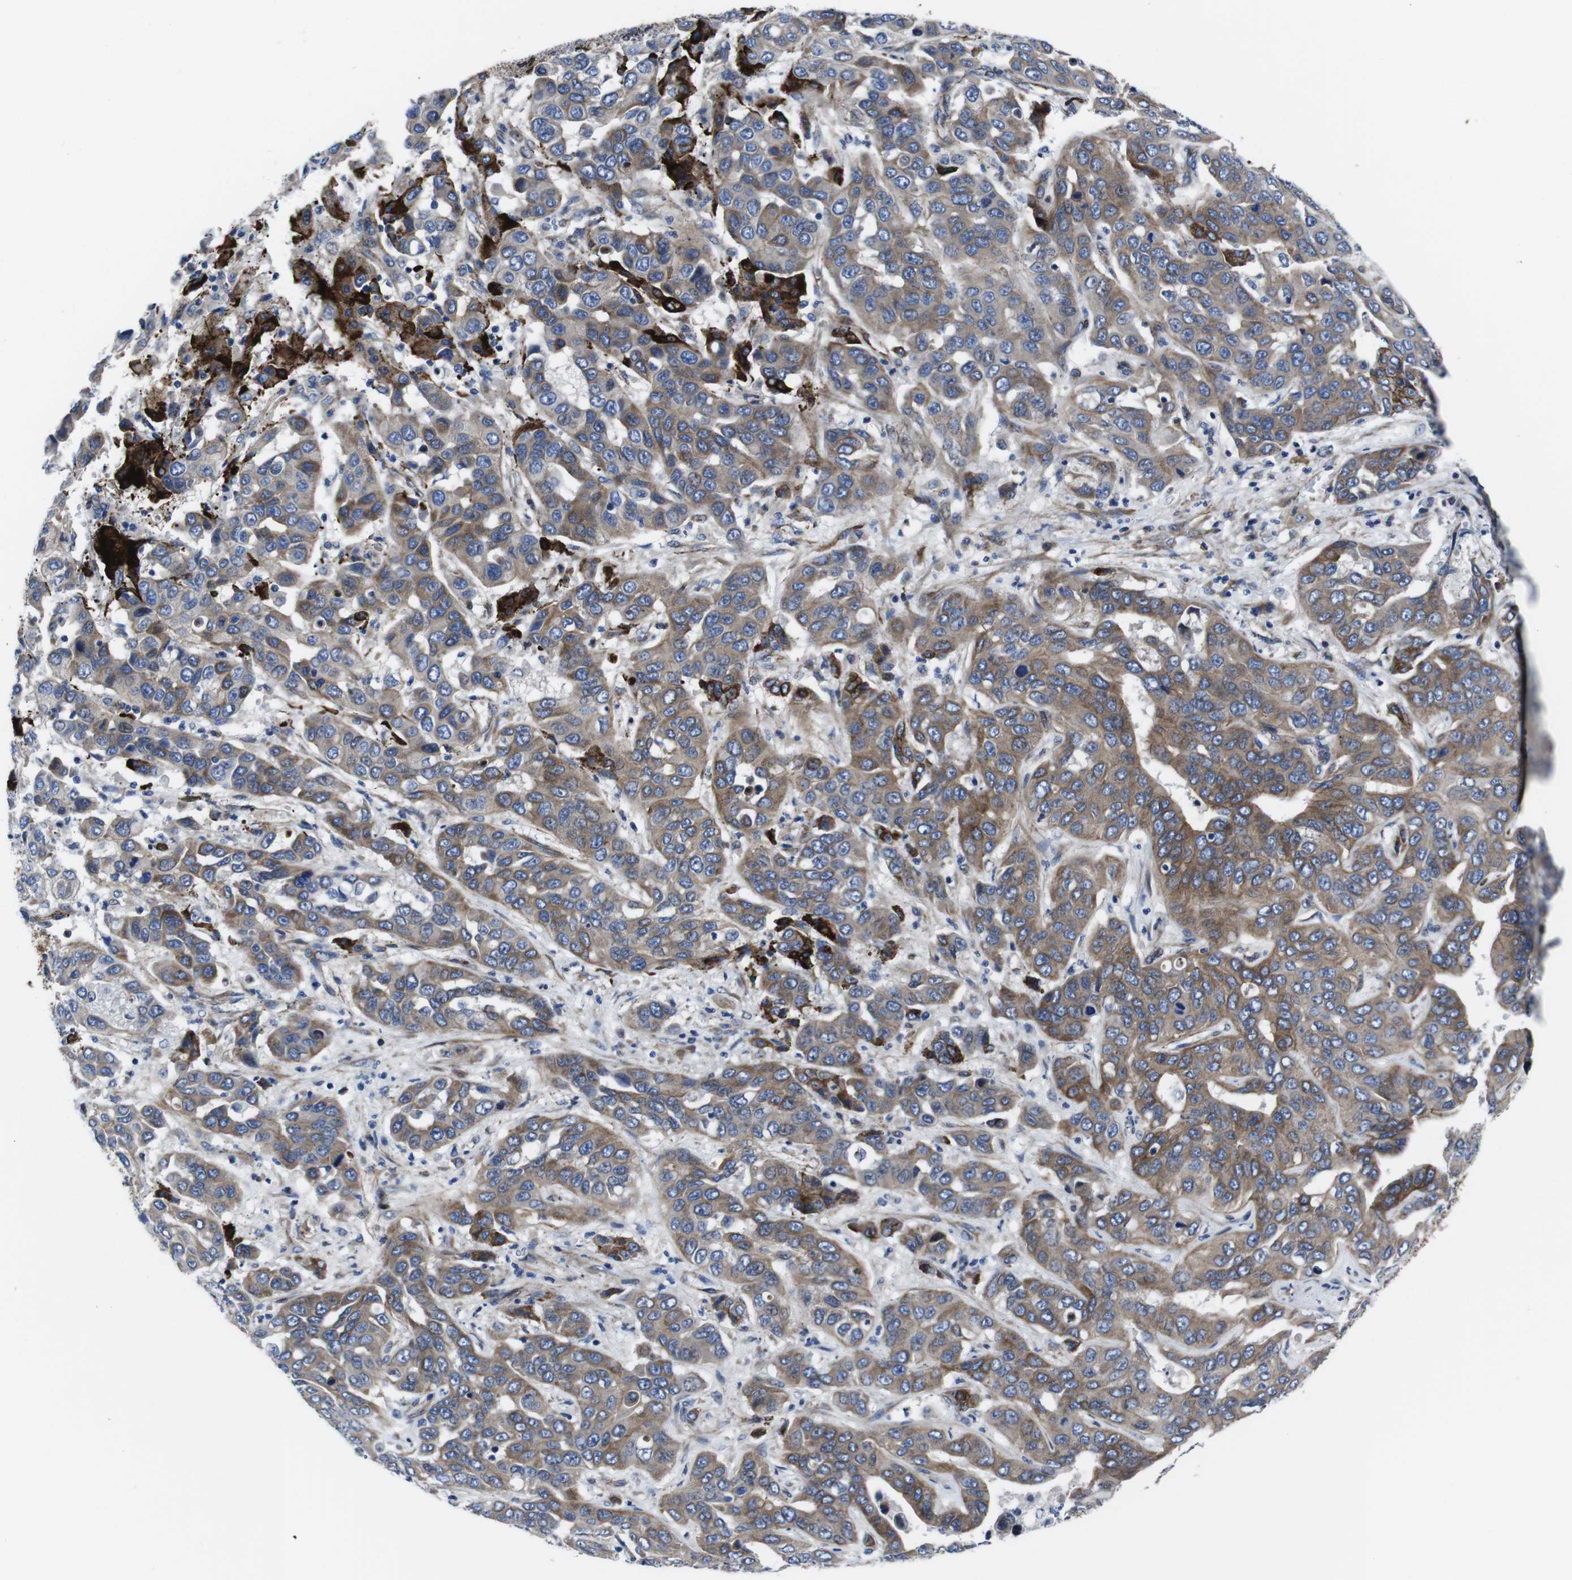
{"staining": {"intensity": "moderate", "quantity": "25%-75%", "location": "cytoplasmic/membranous"}, "tissue": "liver cancer", "cell_type": "Tumor cells", "image_type": "cancer", "snomed": [{"axis": "morphology", "description": "Cholangiocarcinoma"}, {"axis": "topography", "description": "Liver"}], "caption": "Protein expression analysis of human liver cancer (cholangiocarcinoma) reveals moderate cytoplasmic/membranous positivity in about 25%-75% of tumor cells. (DAB IHC with brightfield microscopy, high magnification).", "gene": "NUMB", "patient": {"sex": "female", "age": 52}}